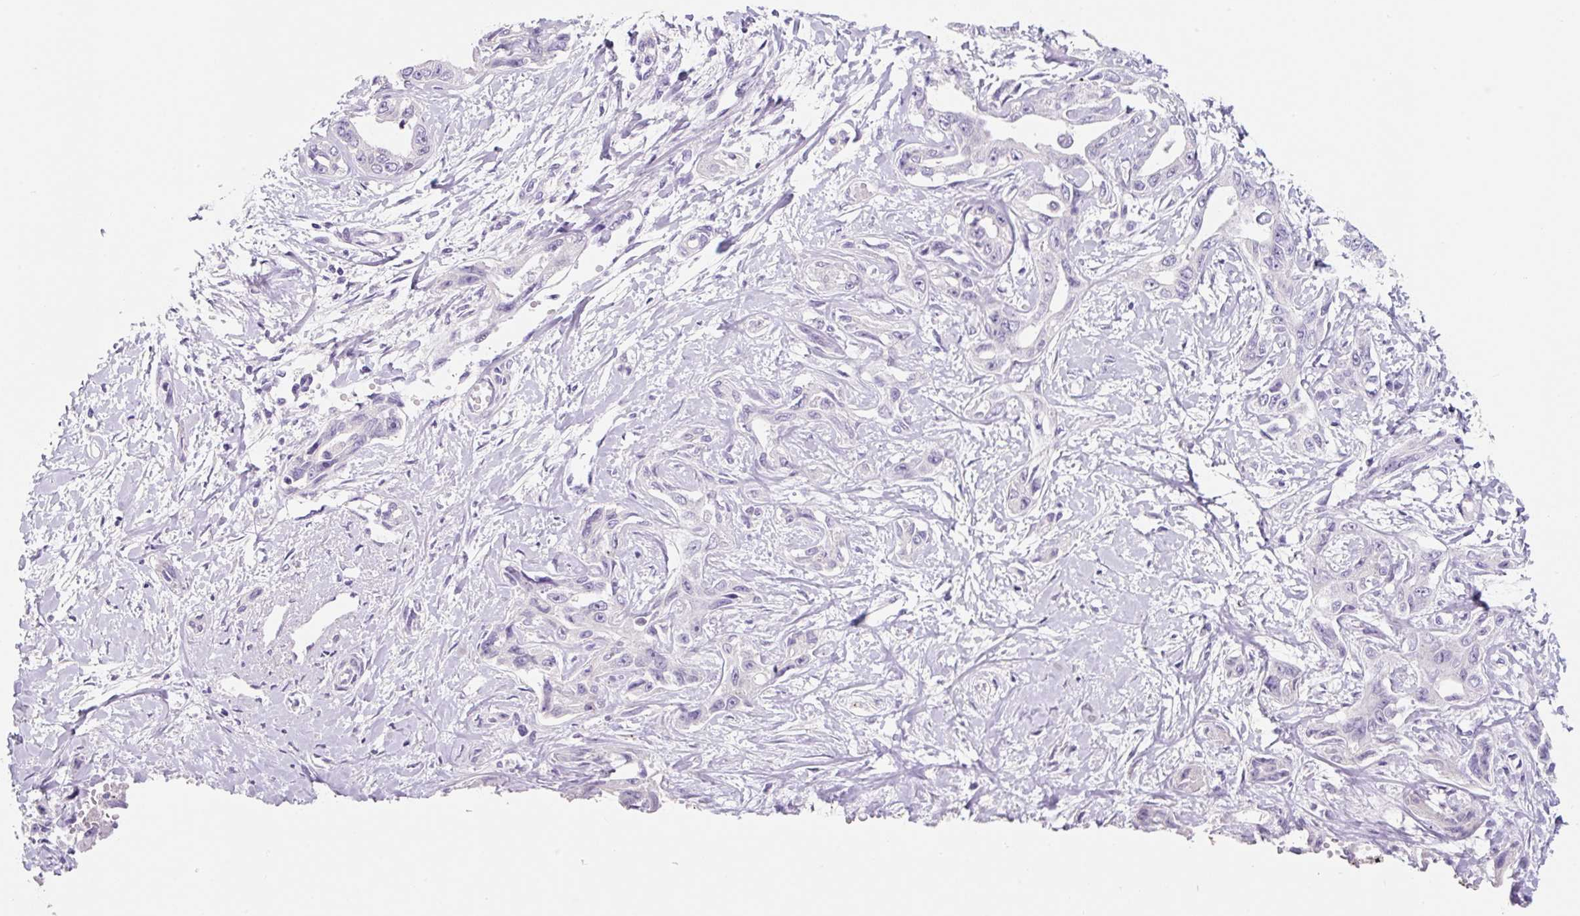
{"staining": {"intensity": "negative", "quantity": "none", "location": "none"}, "tissue": "liver cancer", "cell_type": "Tumor cells", "image_type": "cancer", "snomed": [{"axis": "morphology", "description": "Cholangiocarcinoma"}, {"axis": "topography", "description": "Liver"}], "caption": "There is no significant positivity in tumor cells of cholangiocarcinoma (liver).", "gene": "SYP", "patient": {"sex": "male", "age": 59}}